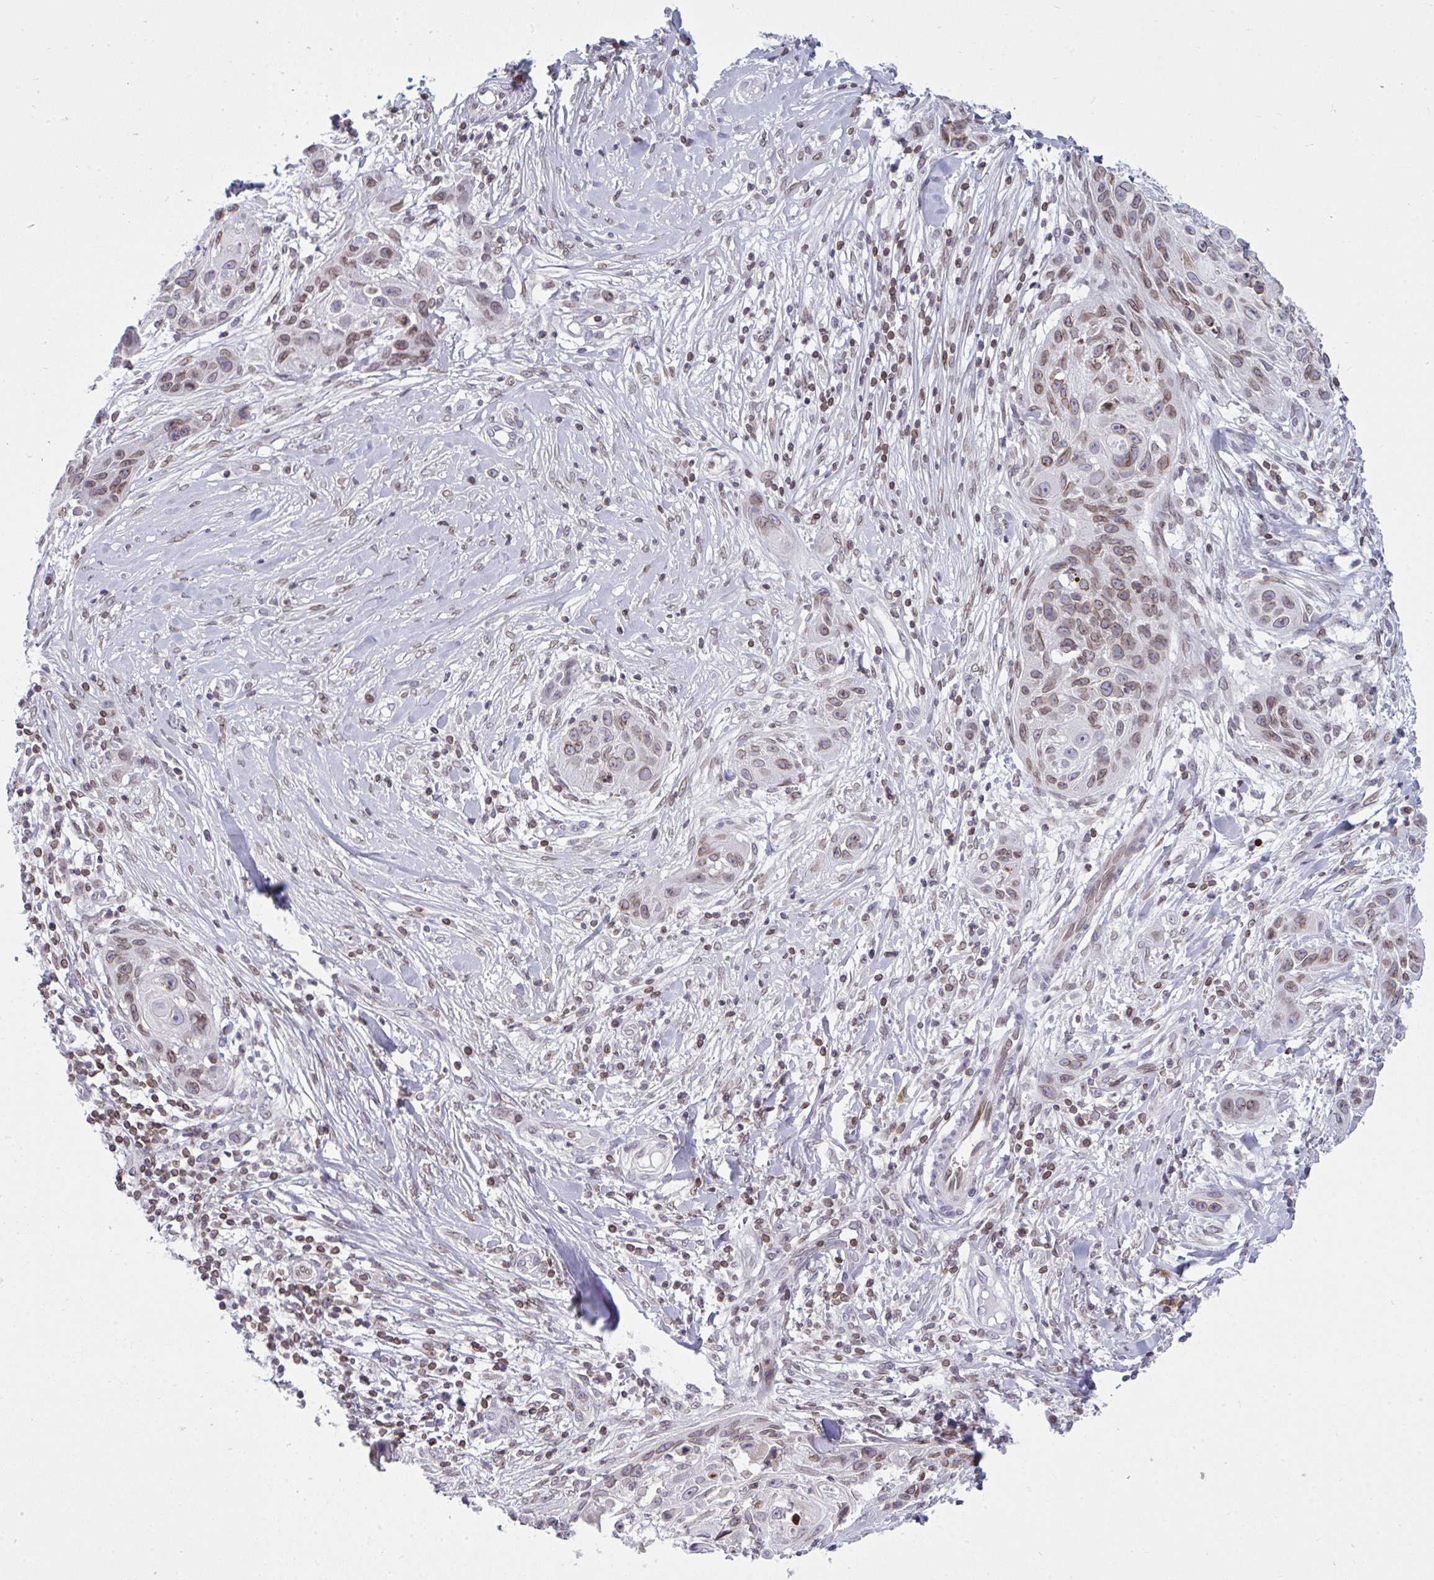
{"staining": {"intensity": "weak", "quantity": "<25%", "location": "cytoplasmic/membranous,nuclear"}, "tissue": "skin cancer", "cell_type": "Tumor cells", "image_type": "cancer", "snomed": [{"axis": "morphology", "description": "Squamous cell carcinoma, NOS"}, {"axis": "topography", "description": "Skin"}, {"axis": "topography", "description": "Vulva"}], "caption": "DAB immunohistochemical staining of human skin squamous cell carcinoma demonstrates no significant staining in tumor cells. Nuclei are stained in blue.", "gene": "LMNB2", "patient": {"sex": "female", "age": 83}}